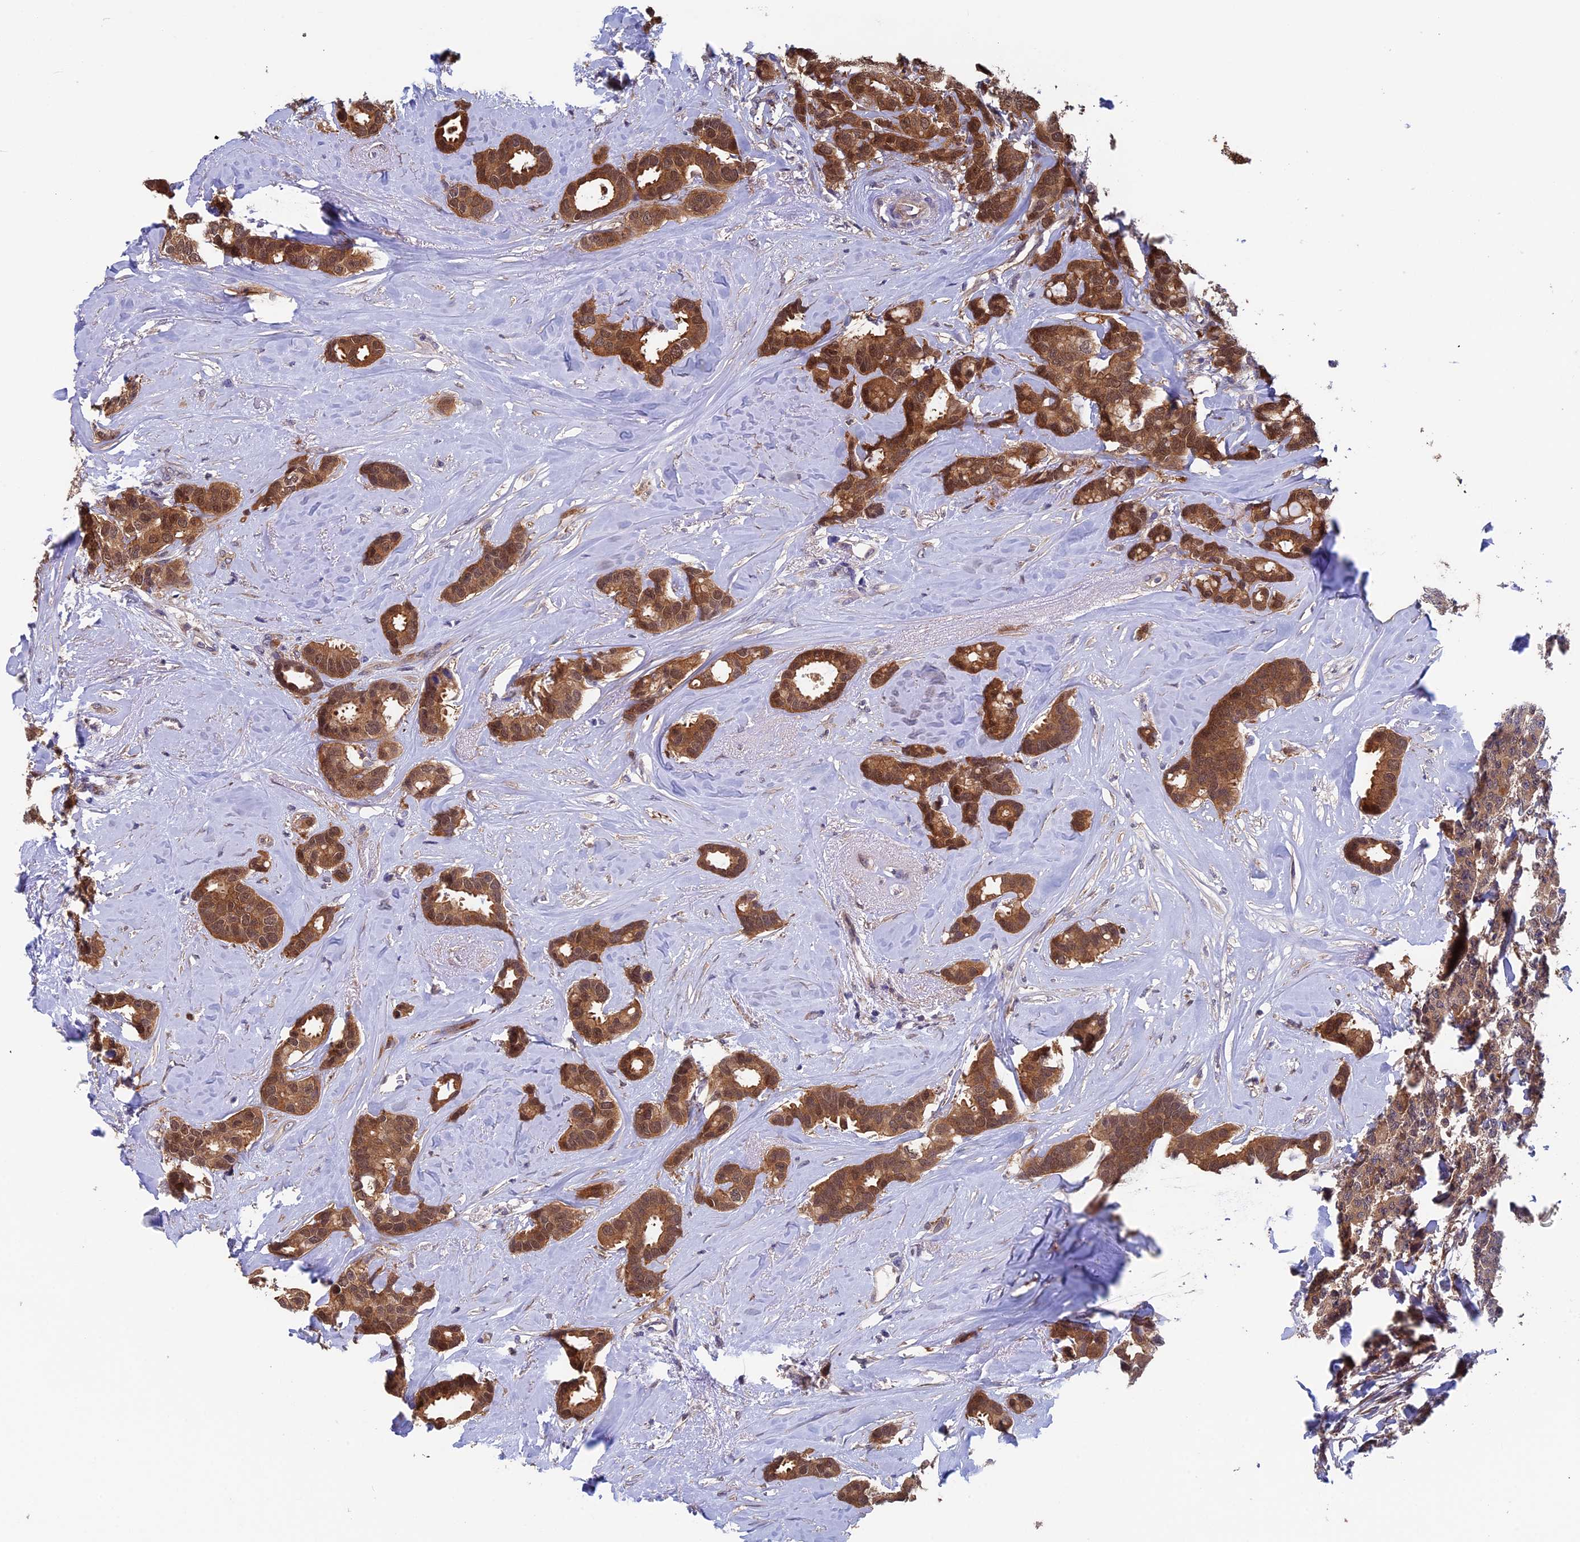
{"staining": {"intensity": "moderate", "quantity": ">75%", "location": "cytoplasmic/membranous,nuclear"}, "tissue": "breast cancer", "cell_type": "Tumor cells", "image_type": "cancer", "snomed": [{"axis": "morphology", "description": "Duct carcinoma"}, {"axis": "topography", "description": "Breast"}], "caption": "Moderate cytoplasmic/membranous and nuclear staining for a protein is present in approximately >75% of tumor cells of infiltrating ductal carcinoma (breast) using immunohistochemistry.", "gene": "LCMT1", "patient": {"sex": "female", "age": 87}}